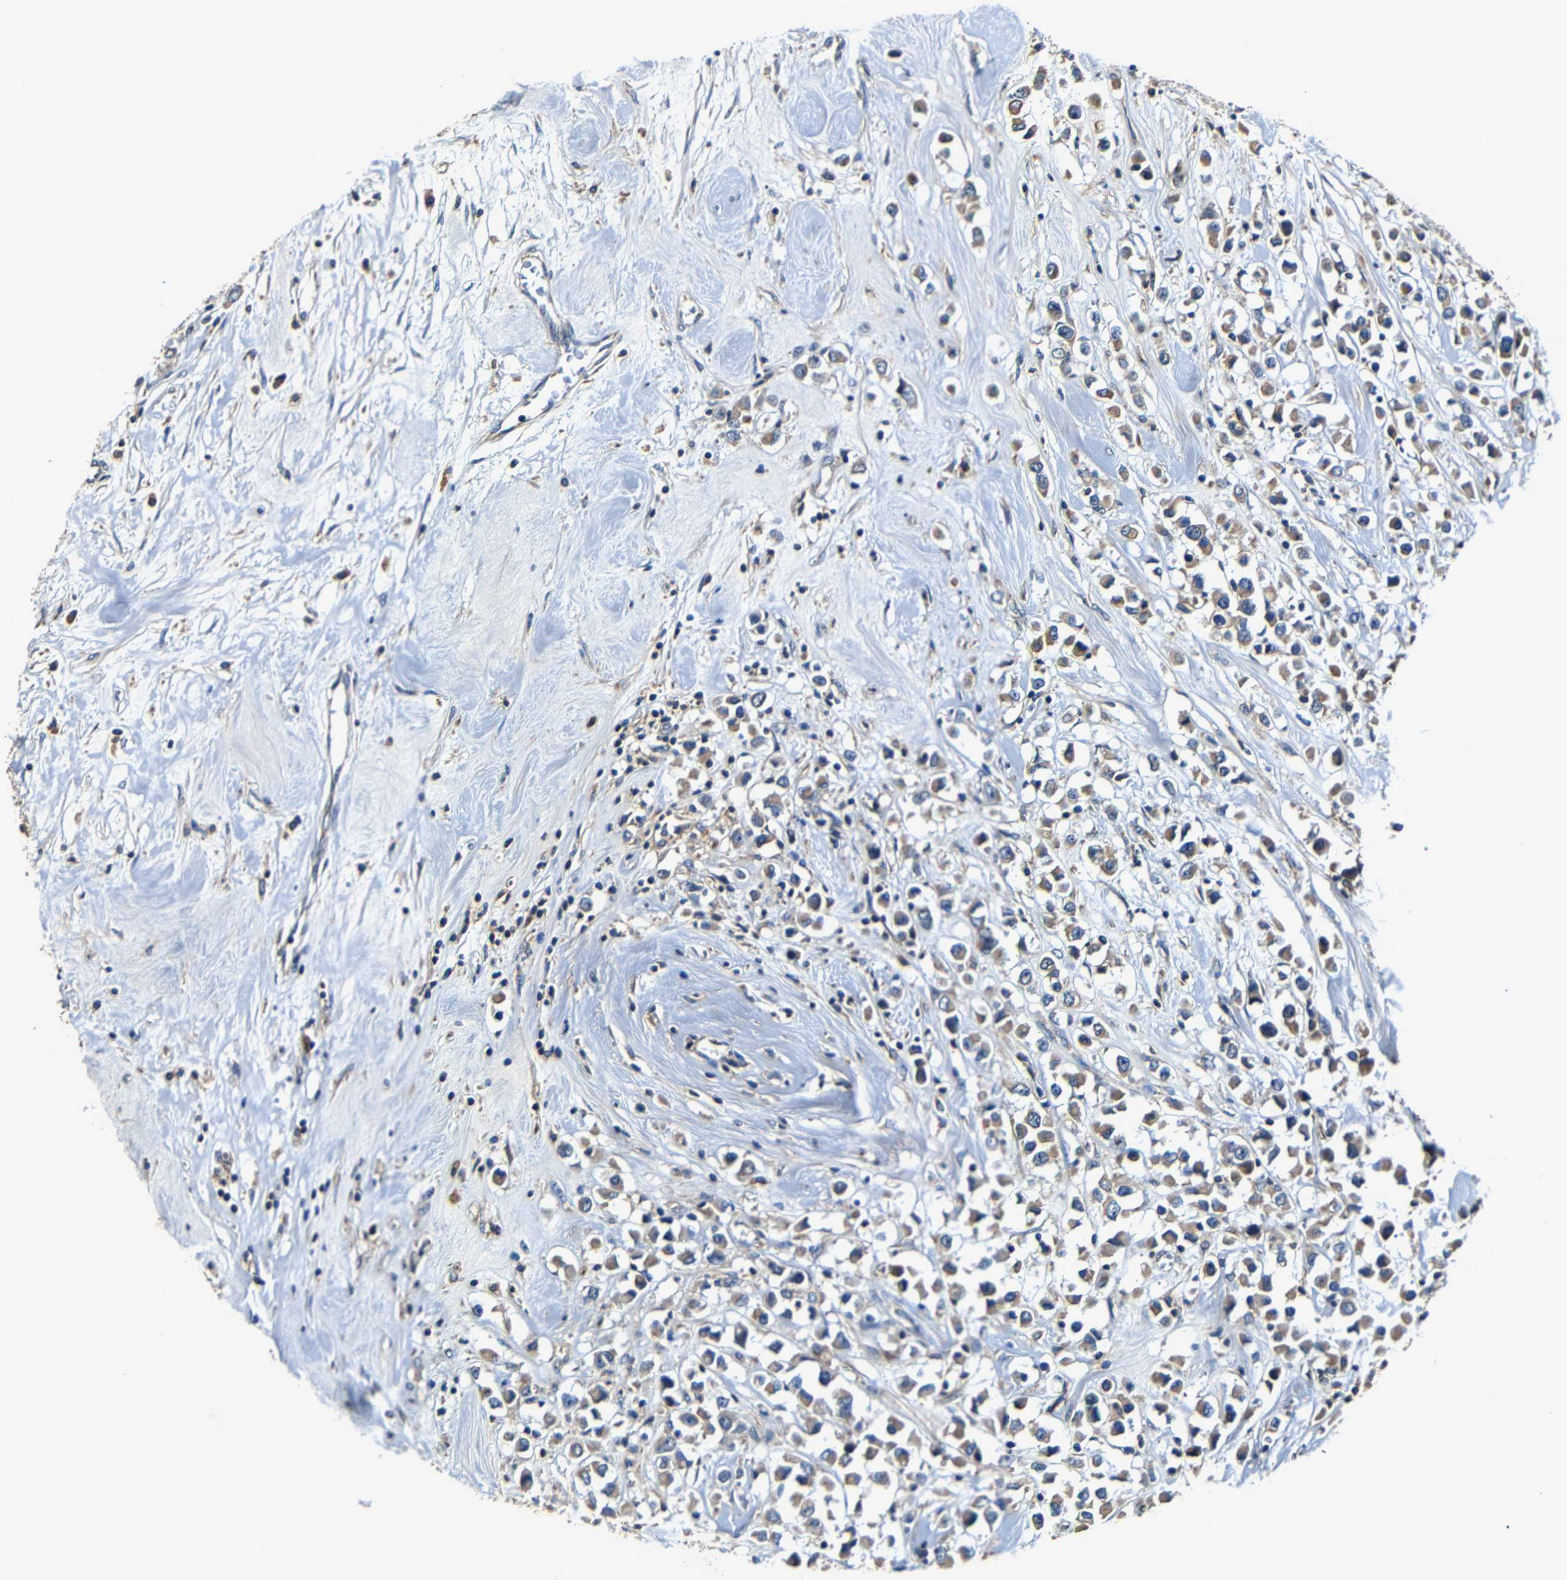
{"staining": {"intensity": "moderate", "quantity": ">75%", "location": "cytoplasmic/membranous"}, "tissue": "breast cancer", "cell_type": "Tumor cells", "image_type": "cancer", "snomed": [{"axis": "morphology", "description": "Duct carcinoma"}, {"axis": "topography", "description": "Breast"}], "caption": "Protein expression analysis of breast cancer (infiltrating ductal carcinoma) exhibits moderate cytoplasmic/membranous positivity in approximately >75% of tumor cells. Nuclei are stained in blue.", "gene": "MTX1", "patient": {"sex": "female", "age": 61}}